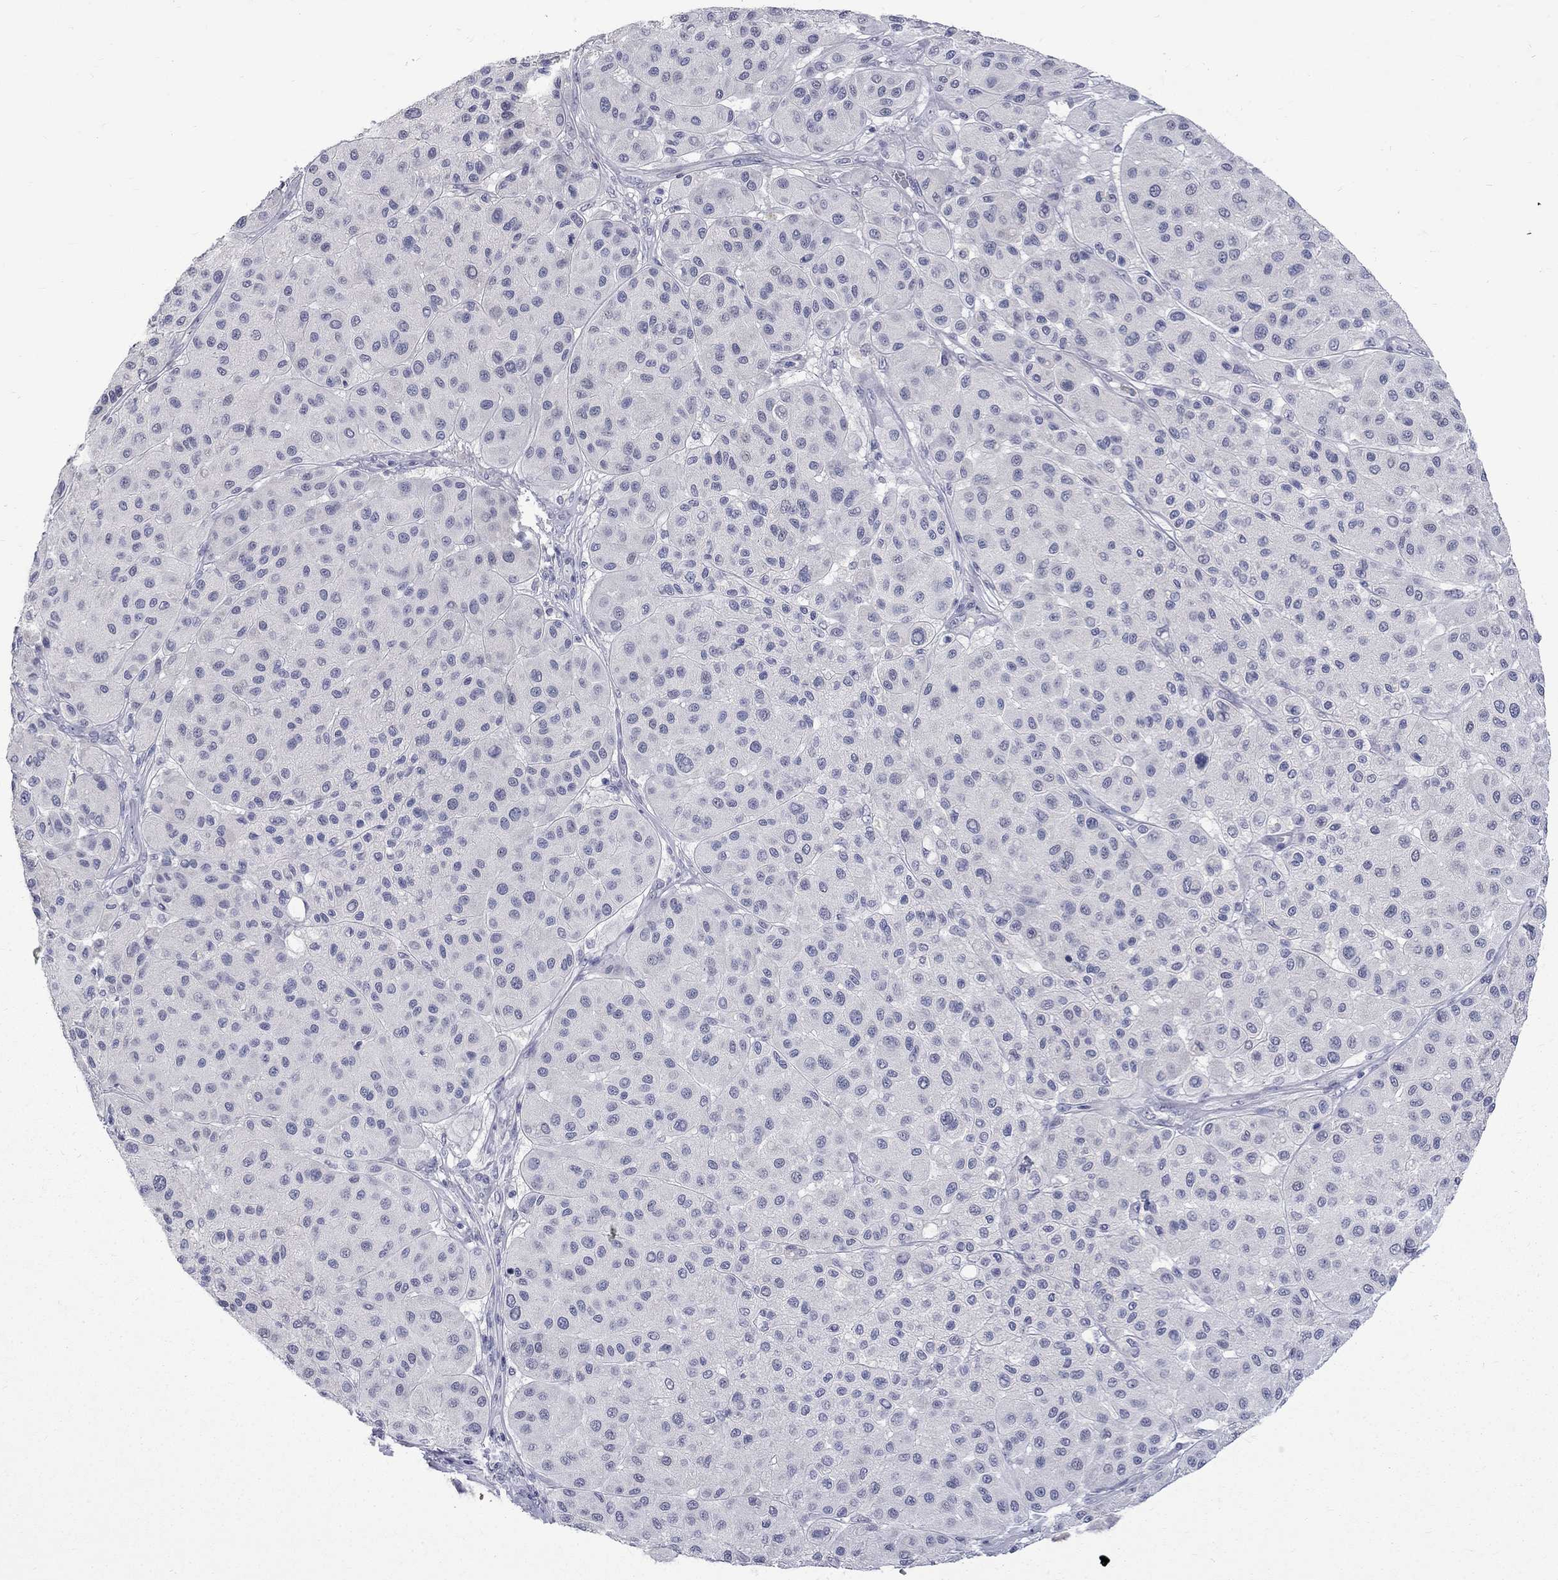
{"staining": {"intensity": "negative", "quantity": "none", "location": "none"}, "tissue": "melanoma", "cell_type": "Tumor cells", "image_type": "cancer", "snomed": [{"axis": "morphology", "description": "Malignant melanoma, Metastatic site"}, {"axis": "topography", "description": "Smooth muscle"}], "caption": "Tumor cells show no significant protein positivity in malignant melanoma (metastatic site). Nuclei are stained in blue.", "gene": "CTNND2", "patient": {"sex": "male", "age": 41}}